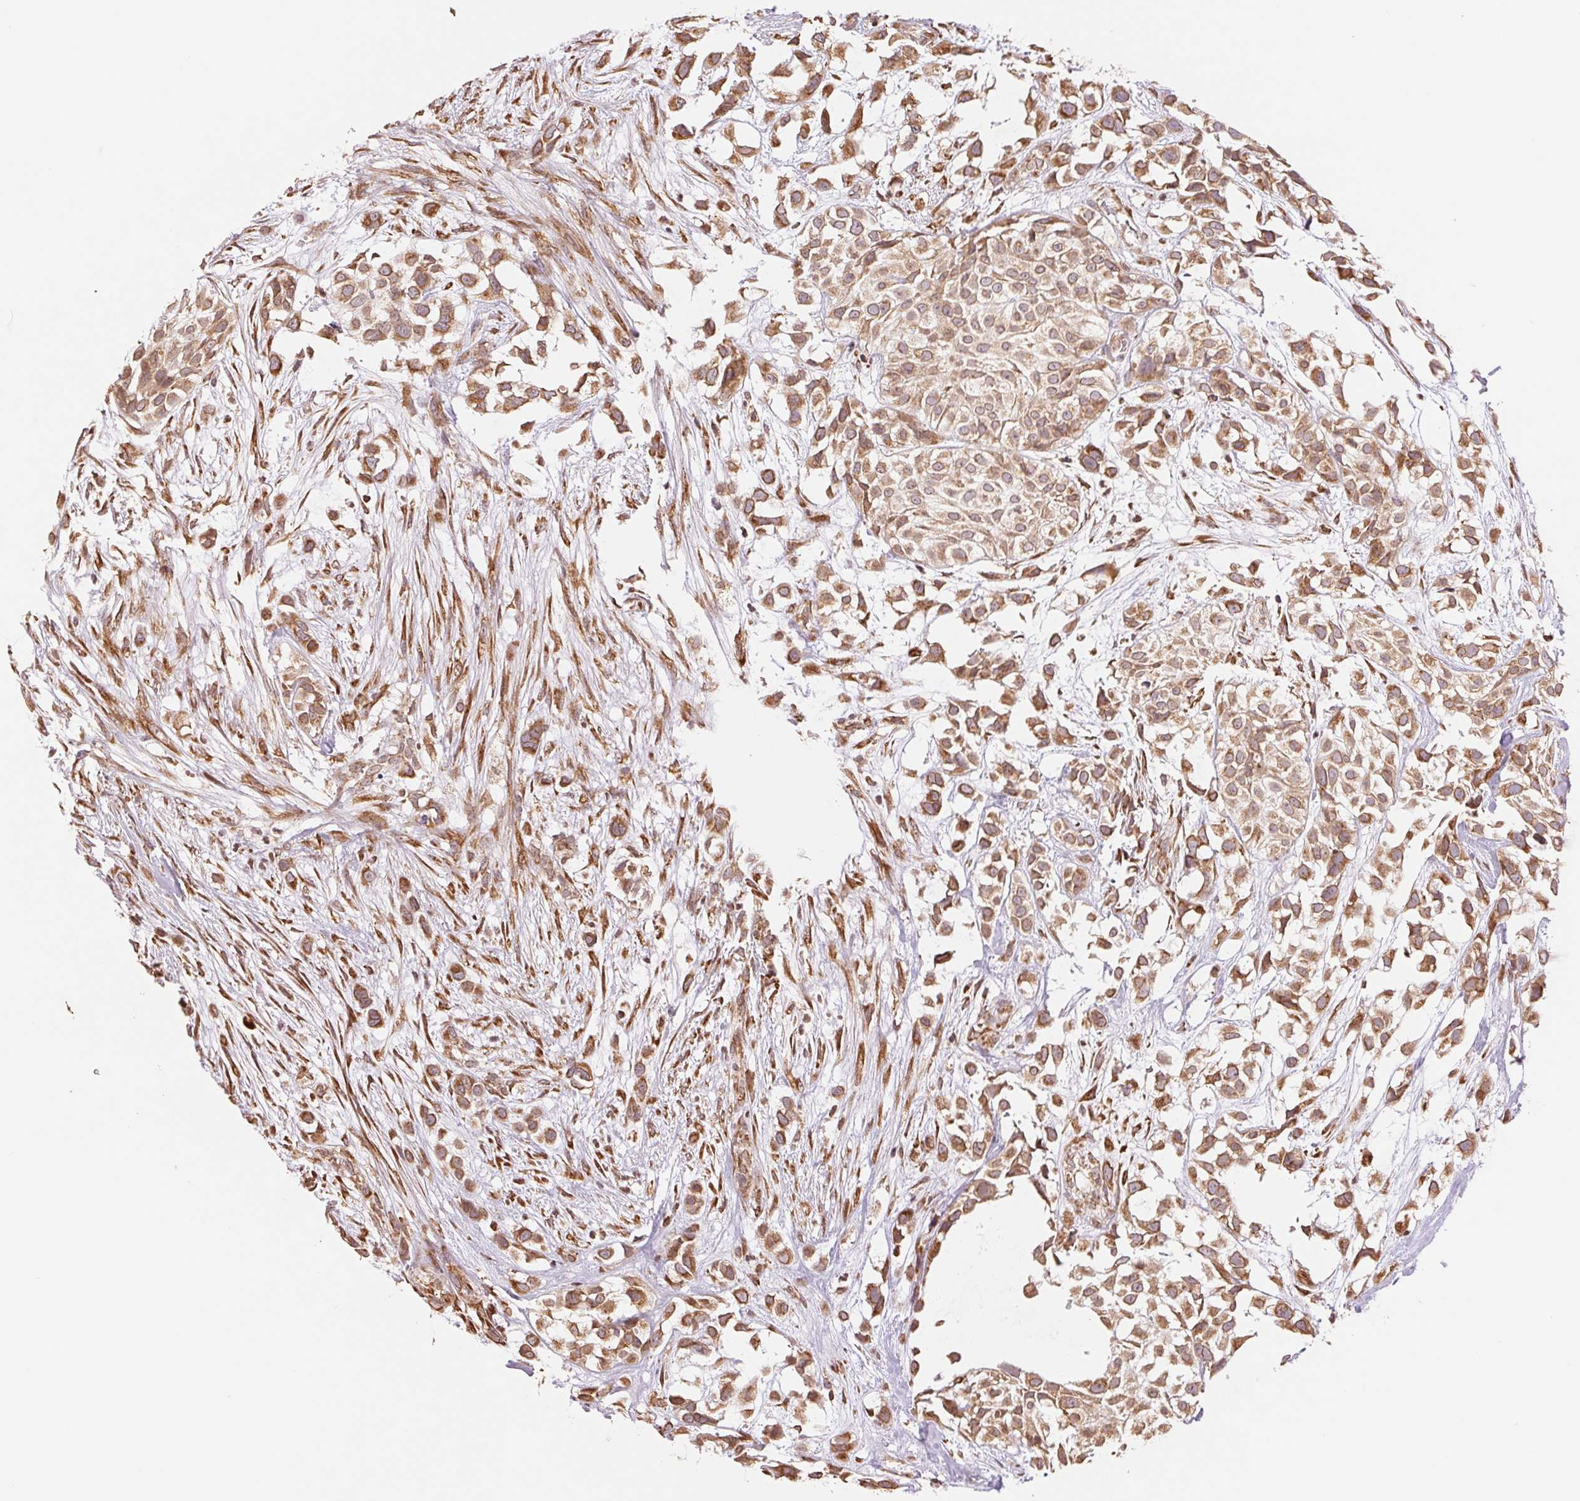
{"staining": {"intensity": "moderate", "quantity": ">75%", "location": "cytoplasmic/membranous"}, "tissue": "urothelial cancer", "cell_type": "Tumor cells", "image_type": "cancer", "snomed": [{"axis": "morphology", "description": "Urothelial carcinoma, High grade"}, {"axis": "topography", "description": "Urinary bladder"}], "caption": "Approximately >75% of tumor cells in human urothelial carcinoma (high-grade) exhibit moderate cytoplasmic/membranous protein staining as visualized by brown immunohistochemical staining.", "gene": "RPN1", "patient": {"sex": "male", "age": 56}}